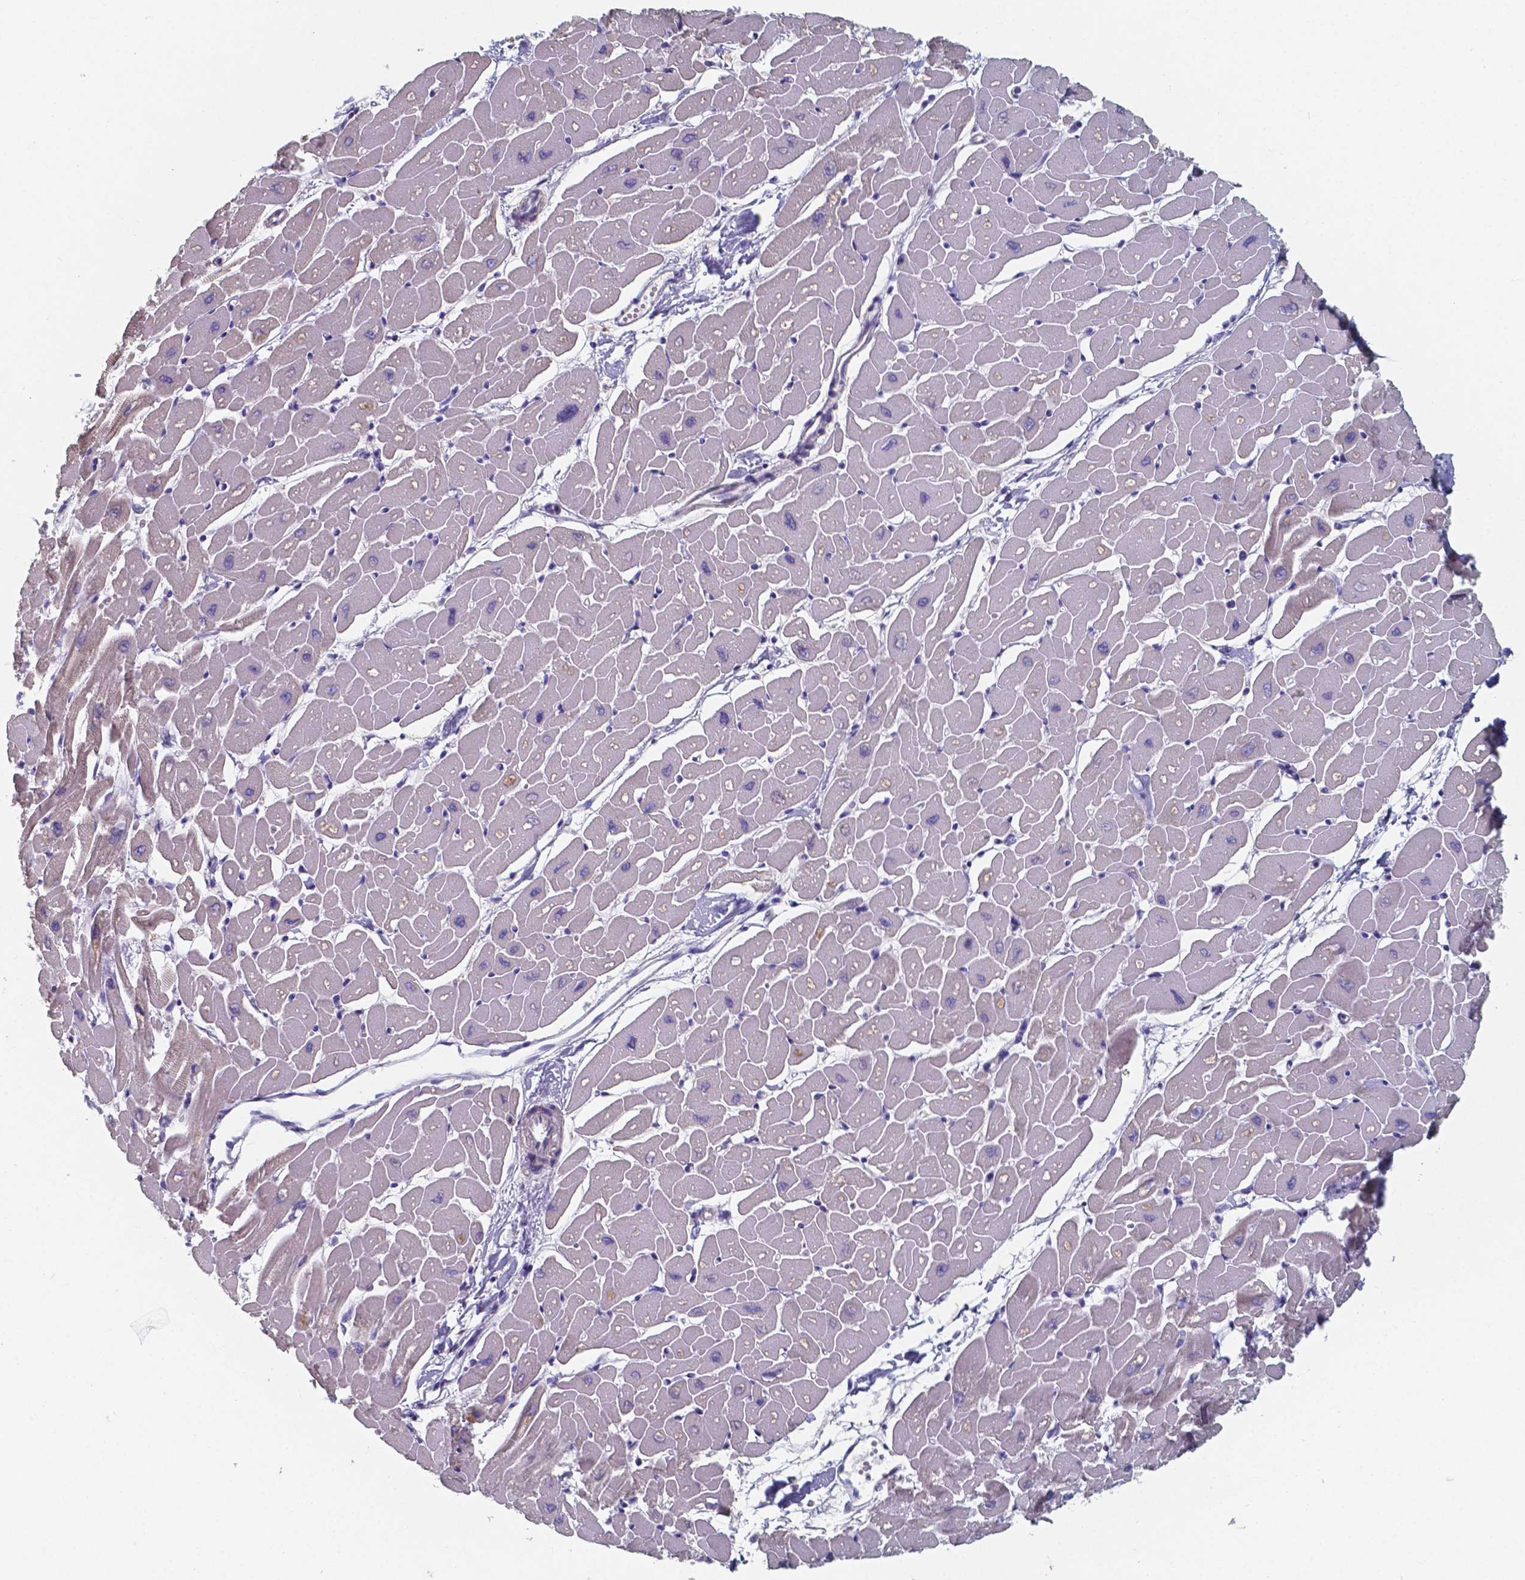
{"staining": {"intensity": "weak", "quantity": "<25%", "location": "cytoplasmic/membranous"}, "tissue": "heart muscle", "cell_type": "Cardiomyocytes", "image_type": "normal", "snomed": [{"axis": "morphology", "description": "Normal tissue, NOS"}, {"axis": "topography", "description": "Heart"}], "caption": "Human heart muscle stained for a protein using IHC demonstrates no staining in cardiomyocytes.", "gene": "FOXJ1", "patient": {"sex": "male", "age": 57}}